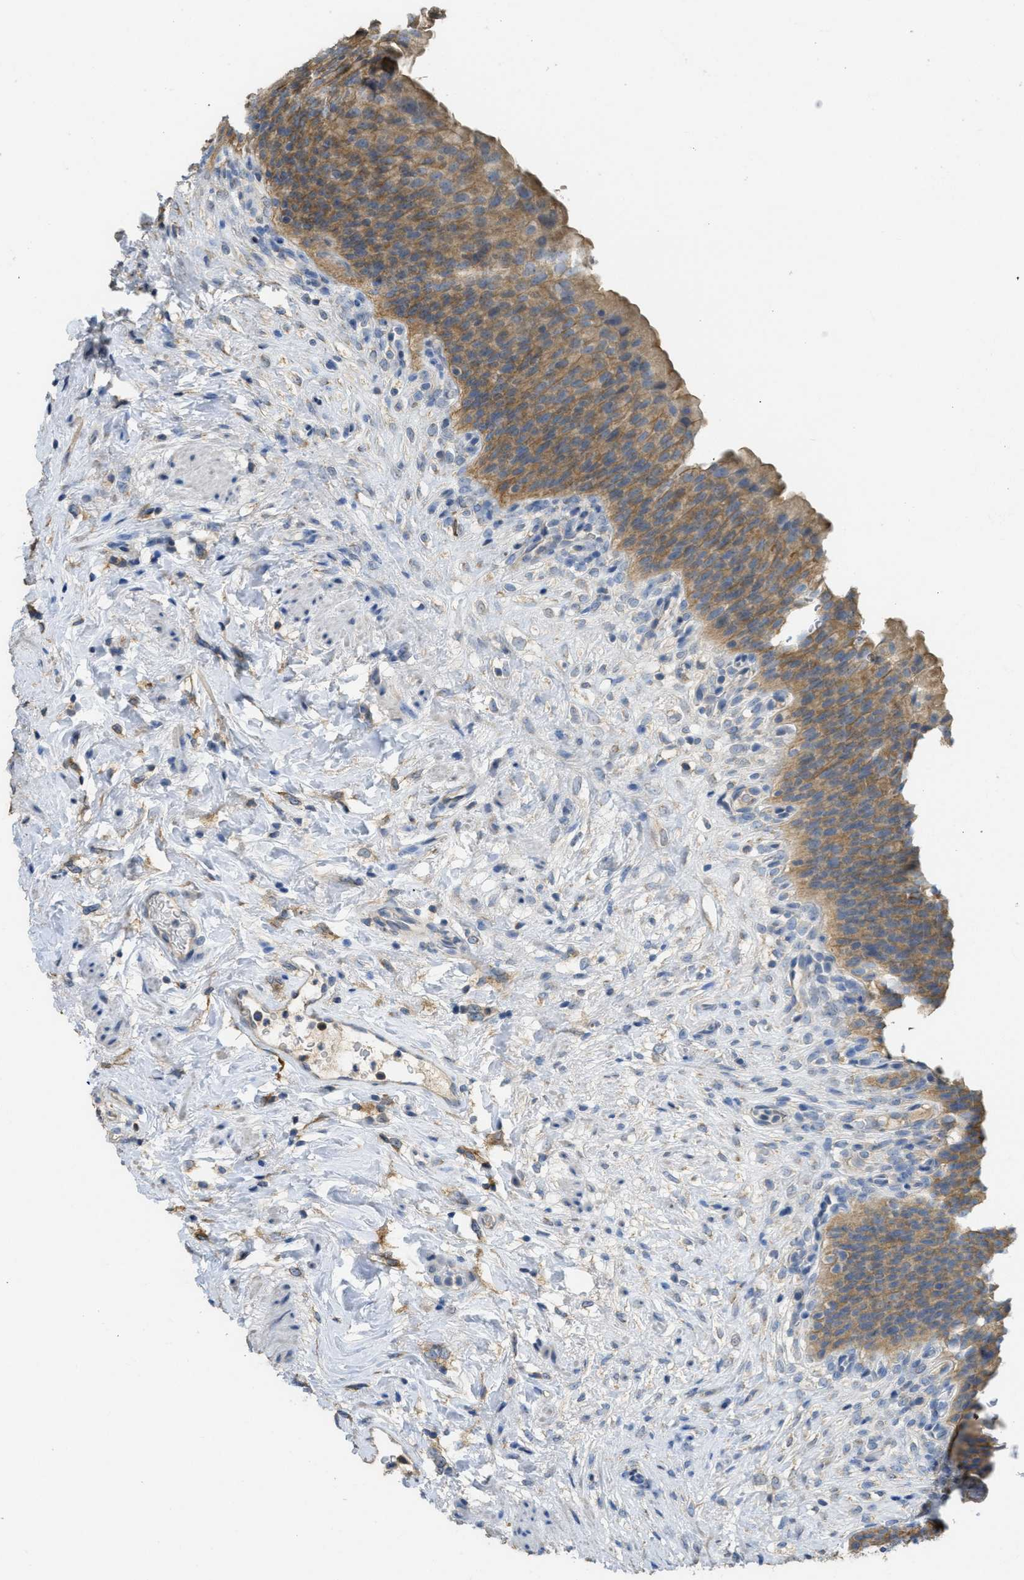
{"staining": {"intensity": "moderate", "quantity": ">75%", "location": "cytoplasmic/membranous"}, "tissue": "urinary bladder", "cell_type": "Urothelial cells", "image_type": "normal", "snomed": [{"axis": "morphology", "description": "Normal tissue, NOS"}, {"axis": "topography", "description": "Urinary bladder"}], "caption": "Urothelial cells exhibit medium levels of moderate cytoplasmic/membranous staining in approximately >75% of cells in normal human urinary bladder.", "gene": "SFXN2", "patient": {"sex": "female", "age": 79}}